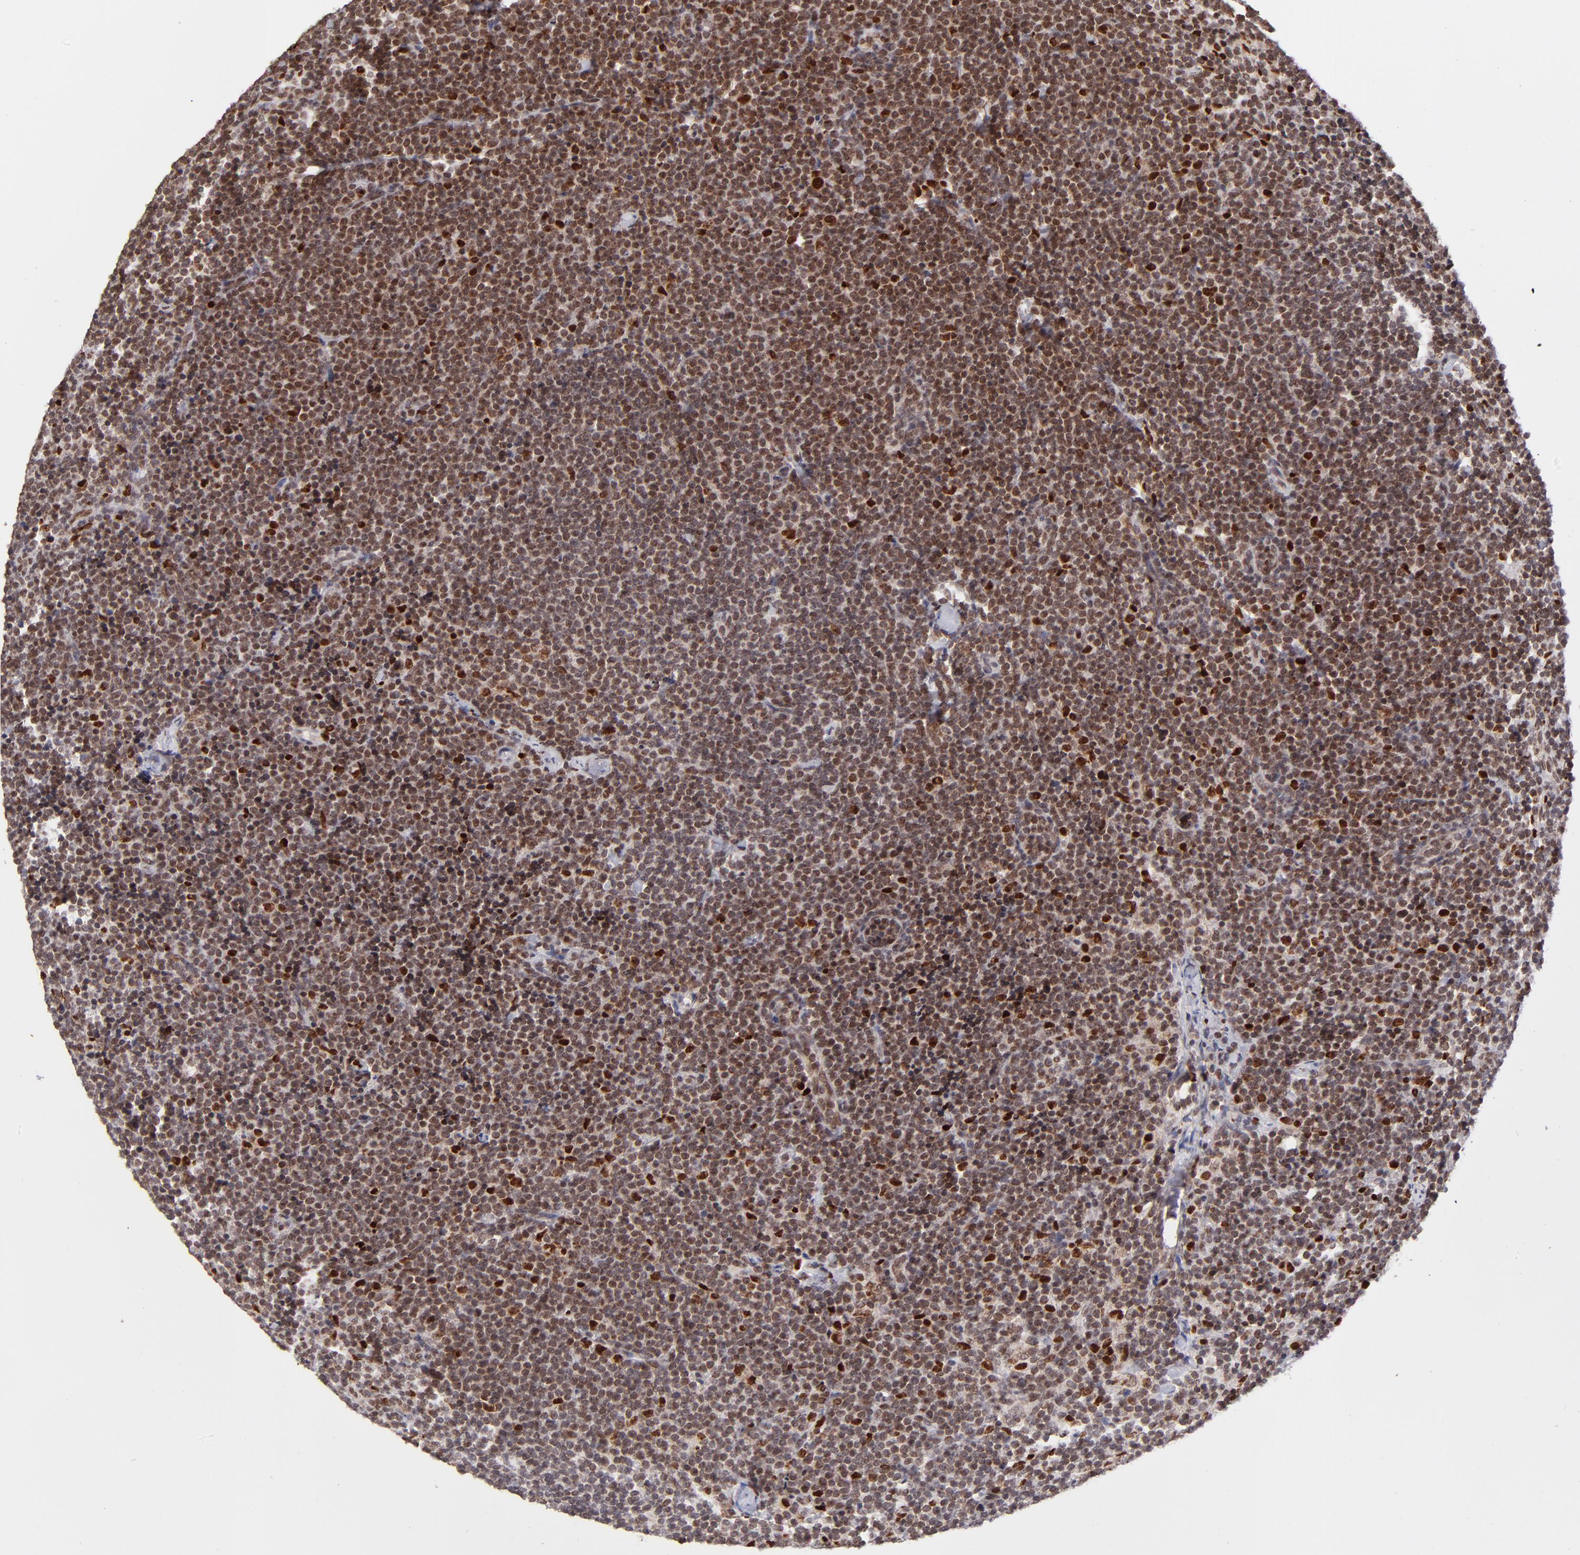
{"staining": {"intensity": "moderate", "quantity": ">75%", "location": "cytoplasmic/membranous,nuclear"}, "tissue": "lymphoma", "cell_type": "Tumor cells", "image_type": "cancer", "snomed": [{"axis": "morphology", "description": "Malignant lymphoma, non-Hodgkin's type, High grade"}, {"axis": "topography", "description": "Lymph node"}], "caption": "High-power microscopy captured an IHC micrograph of malignant lymphoma, non-Hodgkin's type (high-grade), revealing moderate cytoplasmic/membranous and nuclear staining in approximately >75% of tumor cells.", "gene": "TOP1MT", "patient": {"sex": "female", "age": 58}}